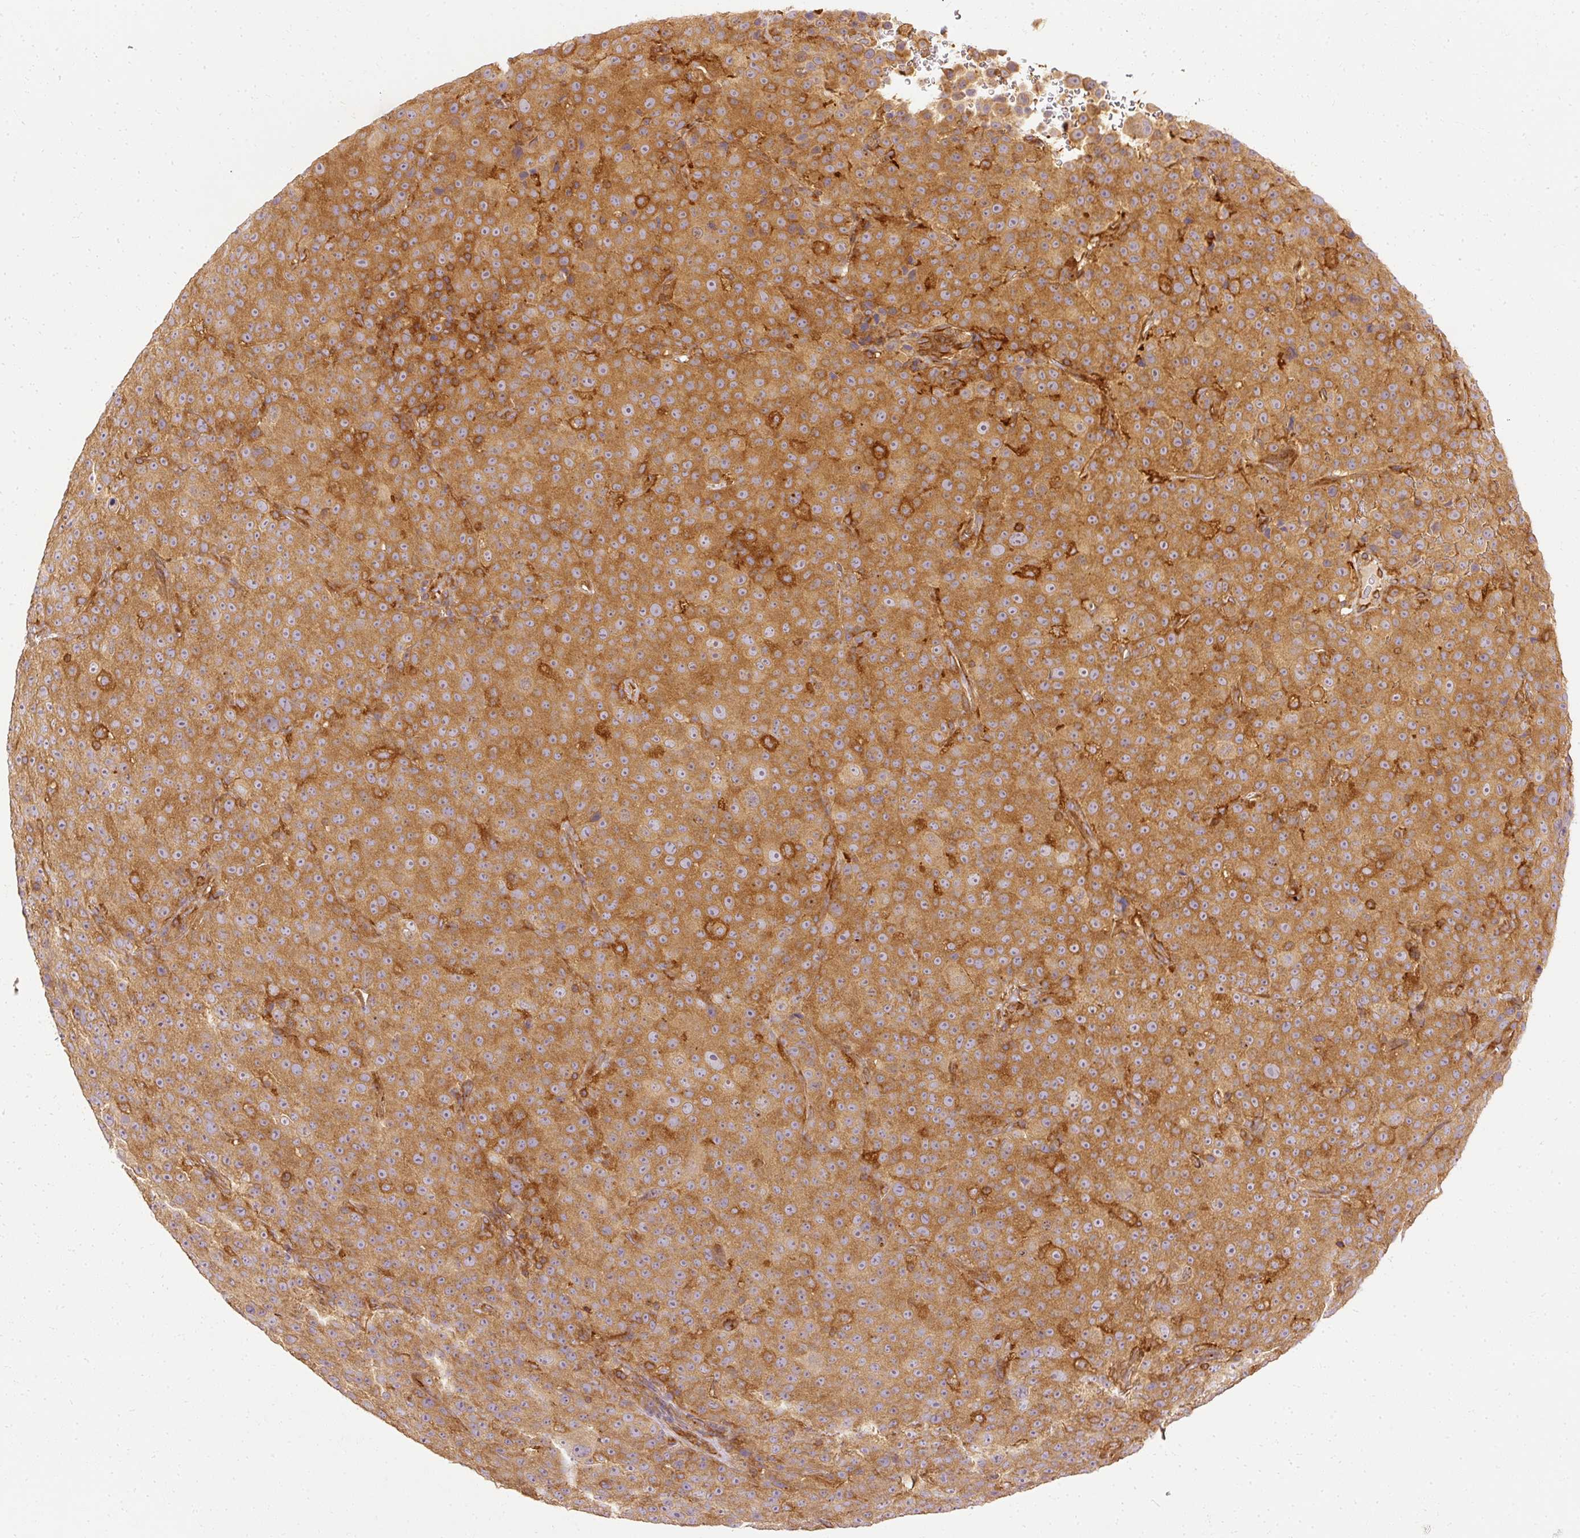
{"staining": {"intensity": "strong", "quantity": ">75%", "location": "cytoplasmic/membranous"}, "tissue": "melanoma", "cell_type": "Tumor cells", "image_type": "cancer", "snomed": [{"axis": "morphology", "description": "Malignant melanoma, Metastatic site"}, {"axis": "topography", "description": "Skin"}, {"axis": "topography", "description": "Lymph node"}], "caption": "A photomicrograph showing strong cytoplasmic/membranous positivity in about >75% of tumor cells in melanoma, as visualized by brown immunohistochemical staining.", "gene": "ARMH3", "patient": {"sex": "male", "age": 66}}